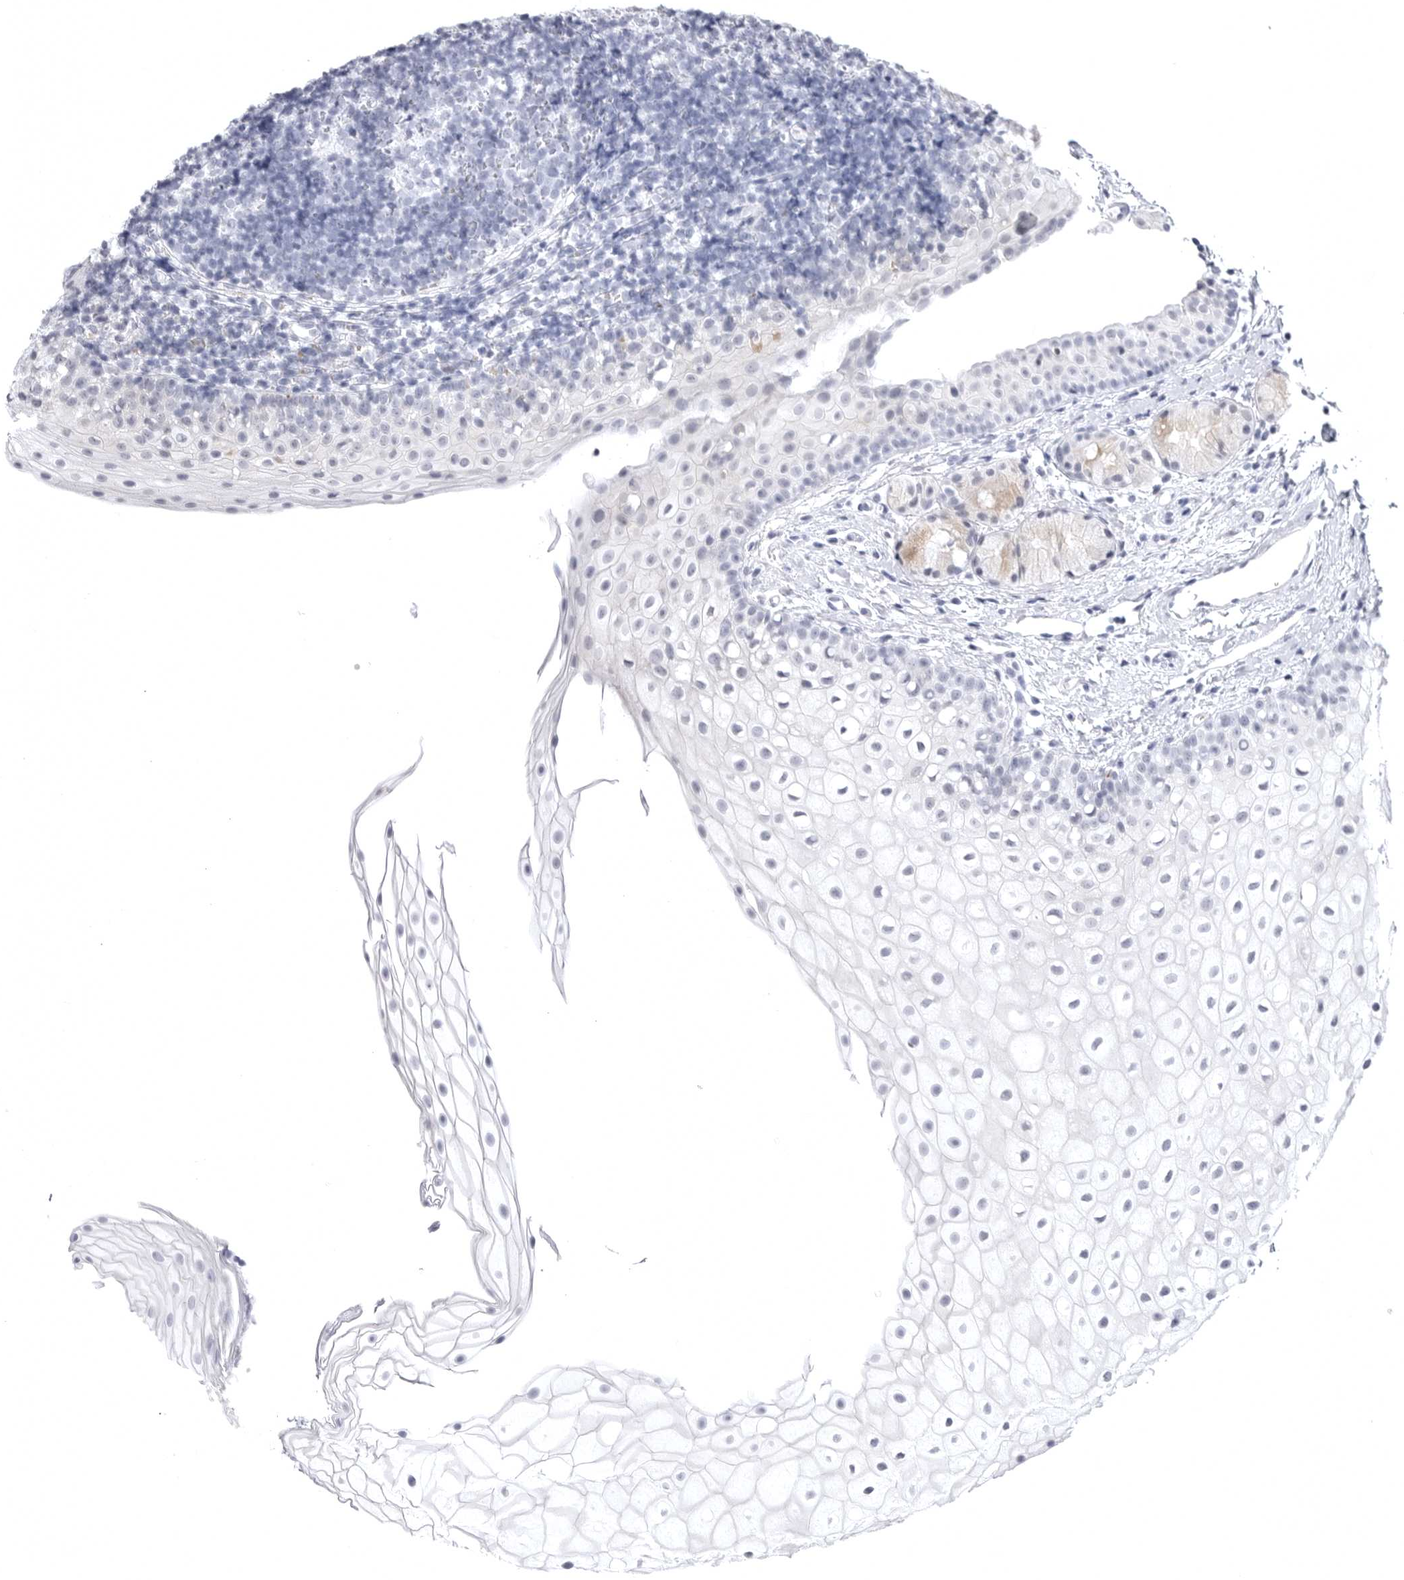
{"staining": {"intensity": "negative", "quantity": "none", "location": "none"}, "tissue": "oral mucosa", "cell_type": "Squamous epithelial cells", "image_type": "normal", "snomed": [{"axis": "morphology", "description": "Normal tissue, NOS"}, {"axis": "topography", "description": "Oral tissue"}], "caption": "A high-resolution photomicrograph shows immunohistochemistry (IHC) staining of normal oral mucosa, which displays no significant staining in squamous epithelial cells. (DAB (3,3'-diaminobenzidine) immunohistochemistry (IHC) with hematoxylin counter stain).", "gene": "STAP2", "patient": {"sex": "male", "age": 28}}